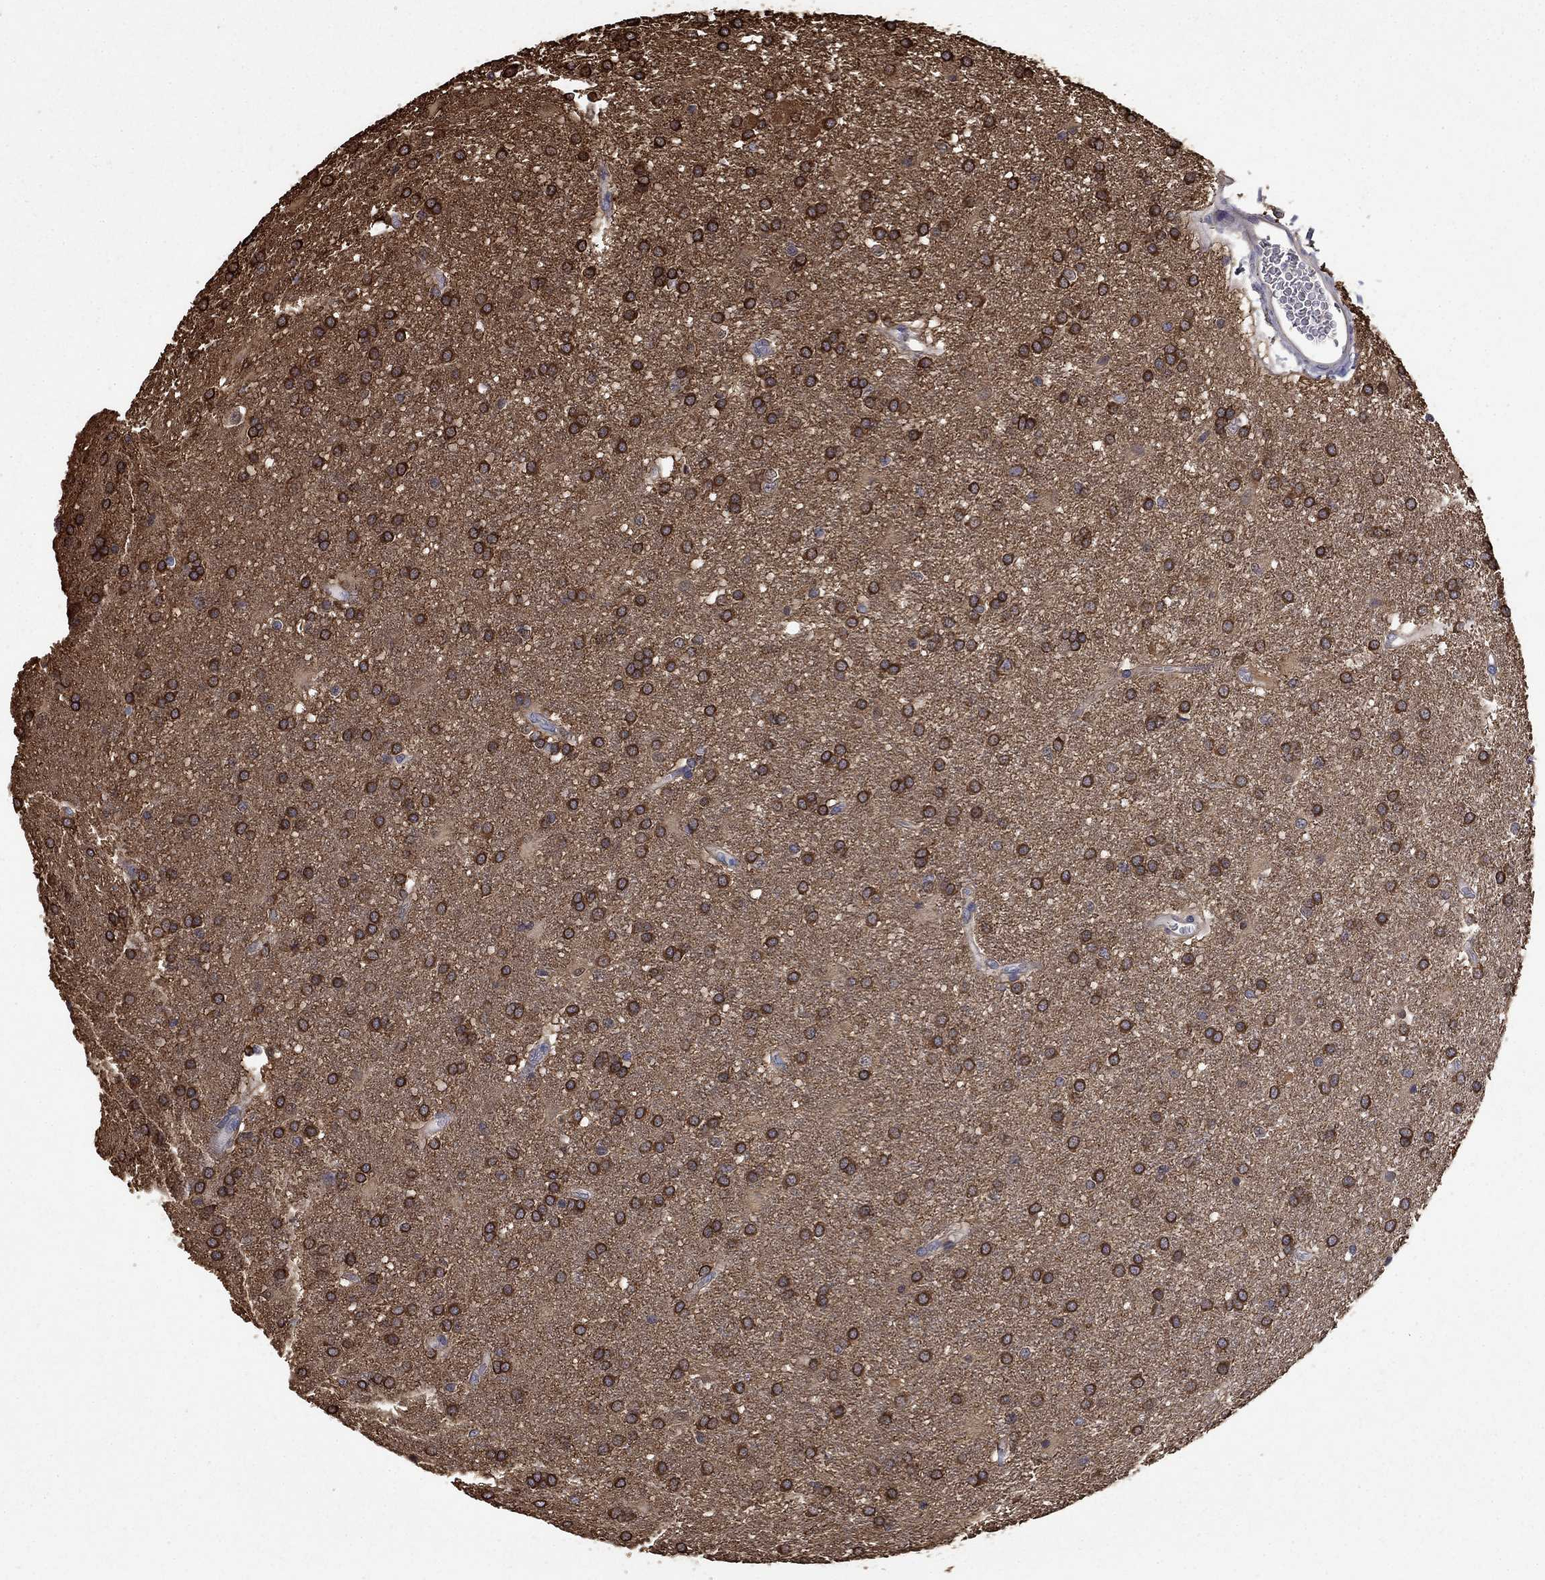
{"staining": {"intensity": "strong", "quantity": ">75%", "location": "cytoplasmic/membranous"}, "tissue": "glioma", "cell_type": "Tumor cells", "image_type": "cancer", "snomed": [{"axis": "morphology", "description": "Glioma, malignant, Low grade"}, {"axis": "topography", "description": "Brain"}], "caption": "Immunohistochemistry (IHC) (DAB (3,3'-diaminobenzidine)) staining of human malignant glioma (low-grade) displays strong cytoplasmic/membranous protein positivity in about >75% of tumor cells. The staining was performed using DAB (3,3'-diaminobenzidine), with brown indicating positive protein expression. Nuclei are stained blue with hematoxylin.", "gene": "DPYSL2", "patient": {"sex": "female", "age": 32}}